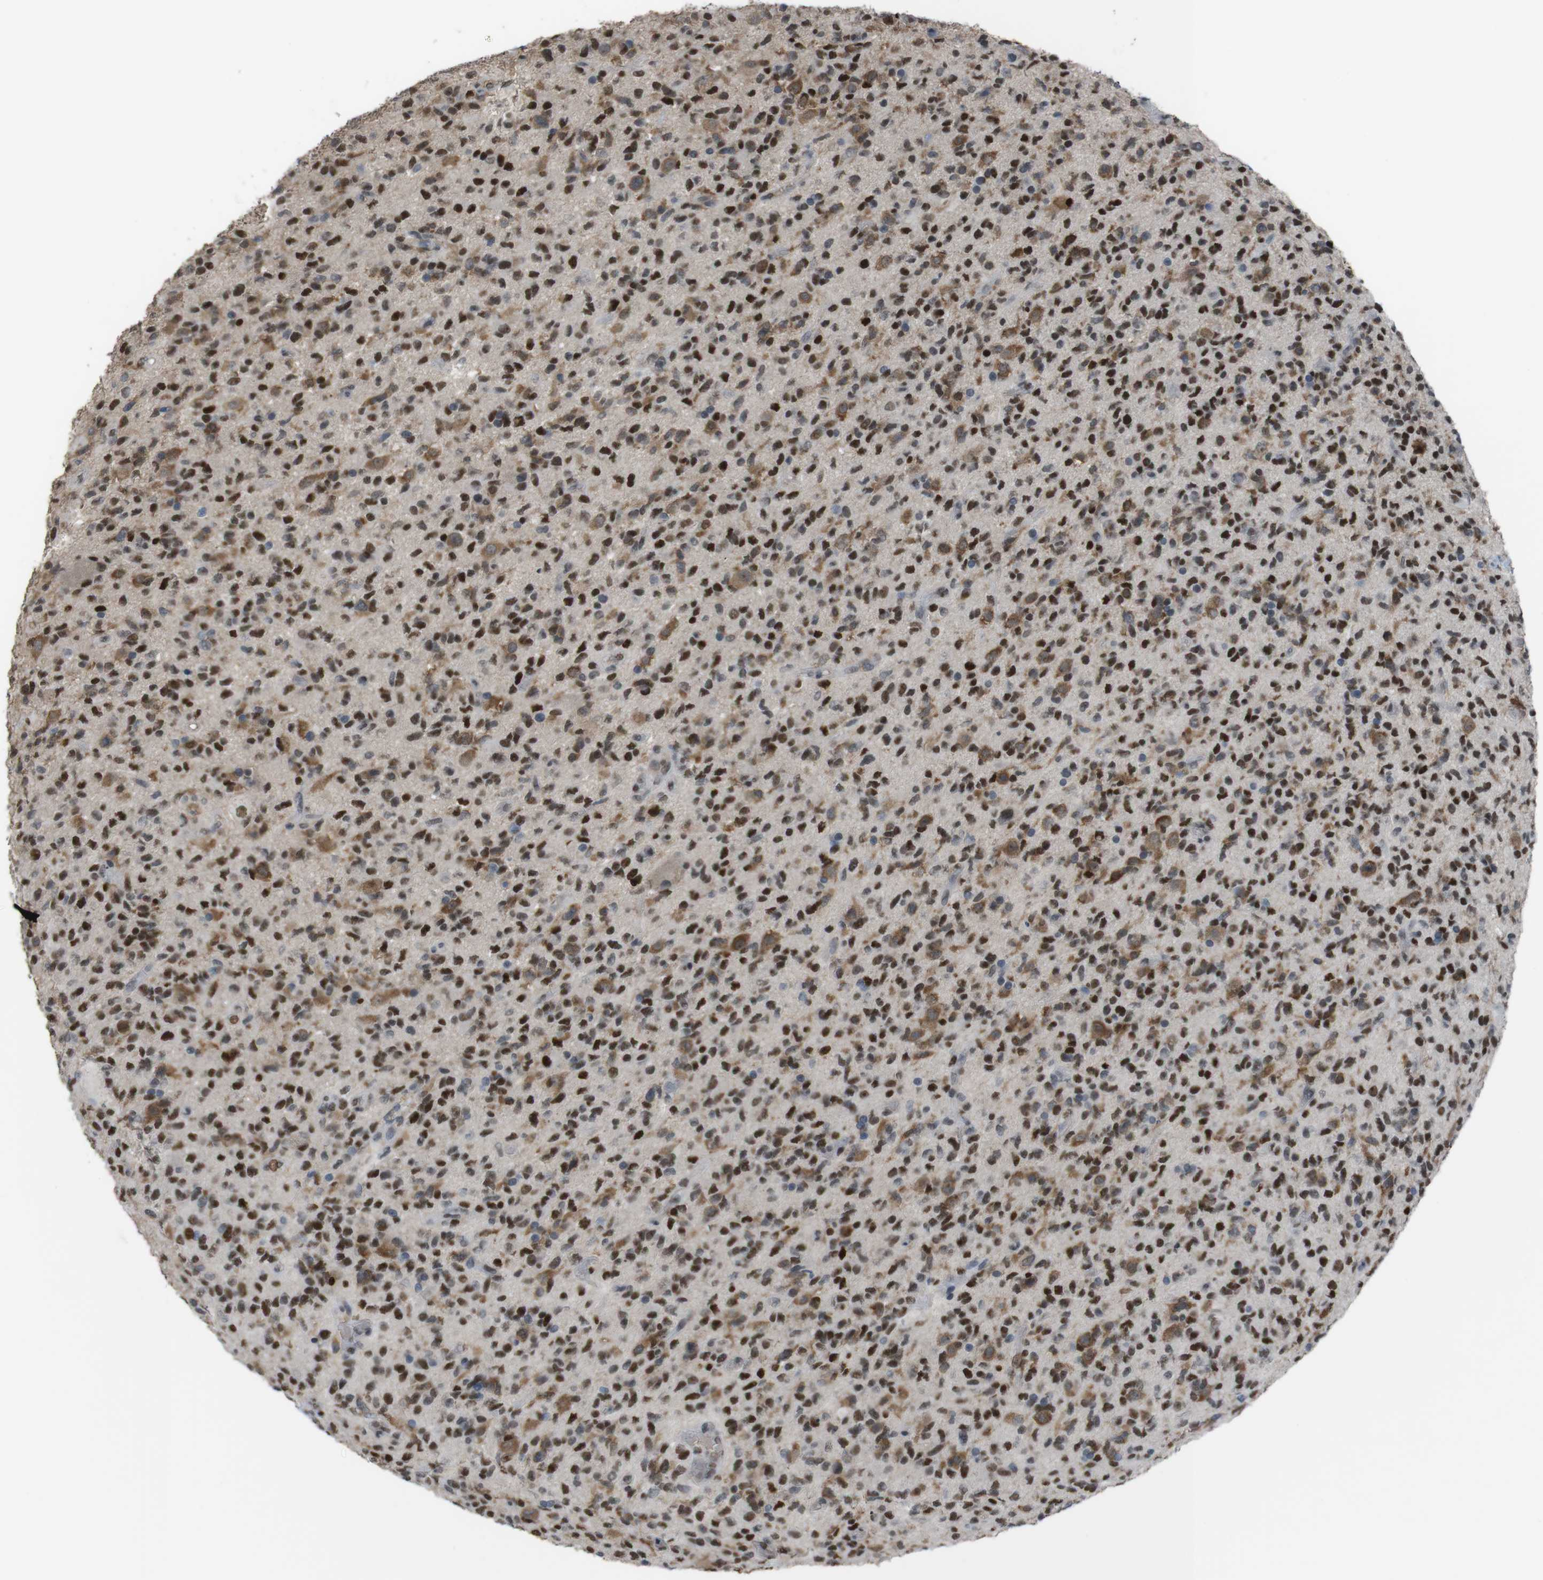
{"staining": {"intensity": "strong", "quantity": ">75%", "location": "nuclear"}, "tissue": "glioma", "cell_type": "Tumor cells", "image_type": "cancer", "snomed": [{"axis": "morphology", "description": "Glioma, malignant, High grade"}, {"axis": "topography", "description": "Brain"}], "caption": "Tumor cells exhibit strong nuclear positivity in approximately >75% of cells in glioma.", "gene": "SUB1", "patient": {"sex": "male", "age": 71}}